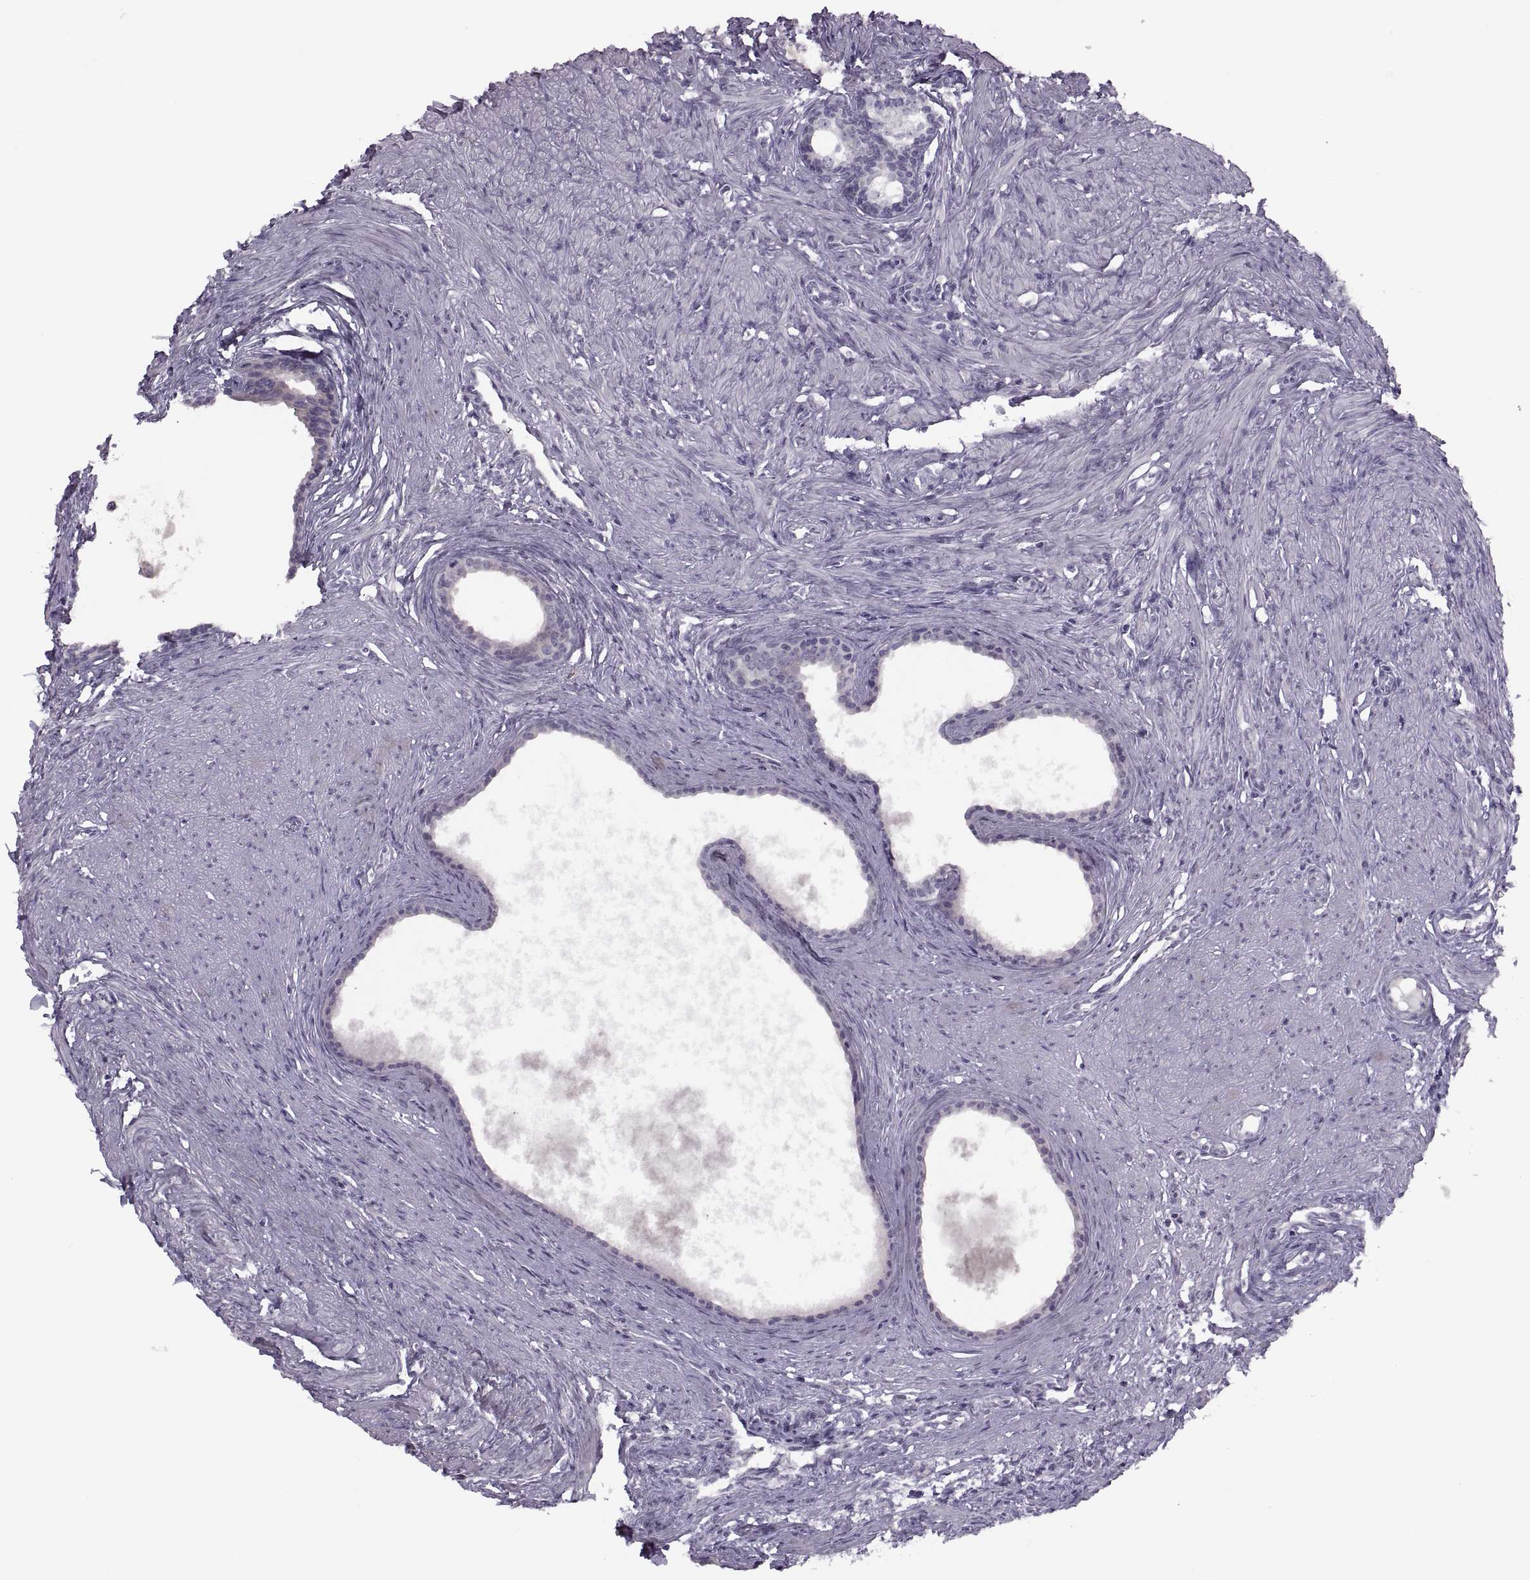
{"staining": {"intensity": "negative", "quantity": "none", "location": "none"}, "tissue": "prostate", "cell_type": "Glandular cells", "image_type": "normal", "snomed": [{"axis": "morphology", "description": "Normal tissue, NOS"}, {"axis": "topography", "description": "Prostate"}], "caption": "Immunohistochemical staining of unremarkable prostate shows no significant positivity in glandular cells. (DAB immunohistochemistry (IHC) with hematoxylin counter stain).", "gene": "H2AP", "patient": {"sex": "male", "age": 60}}